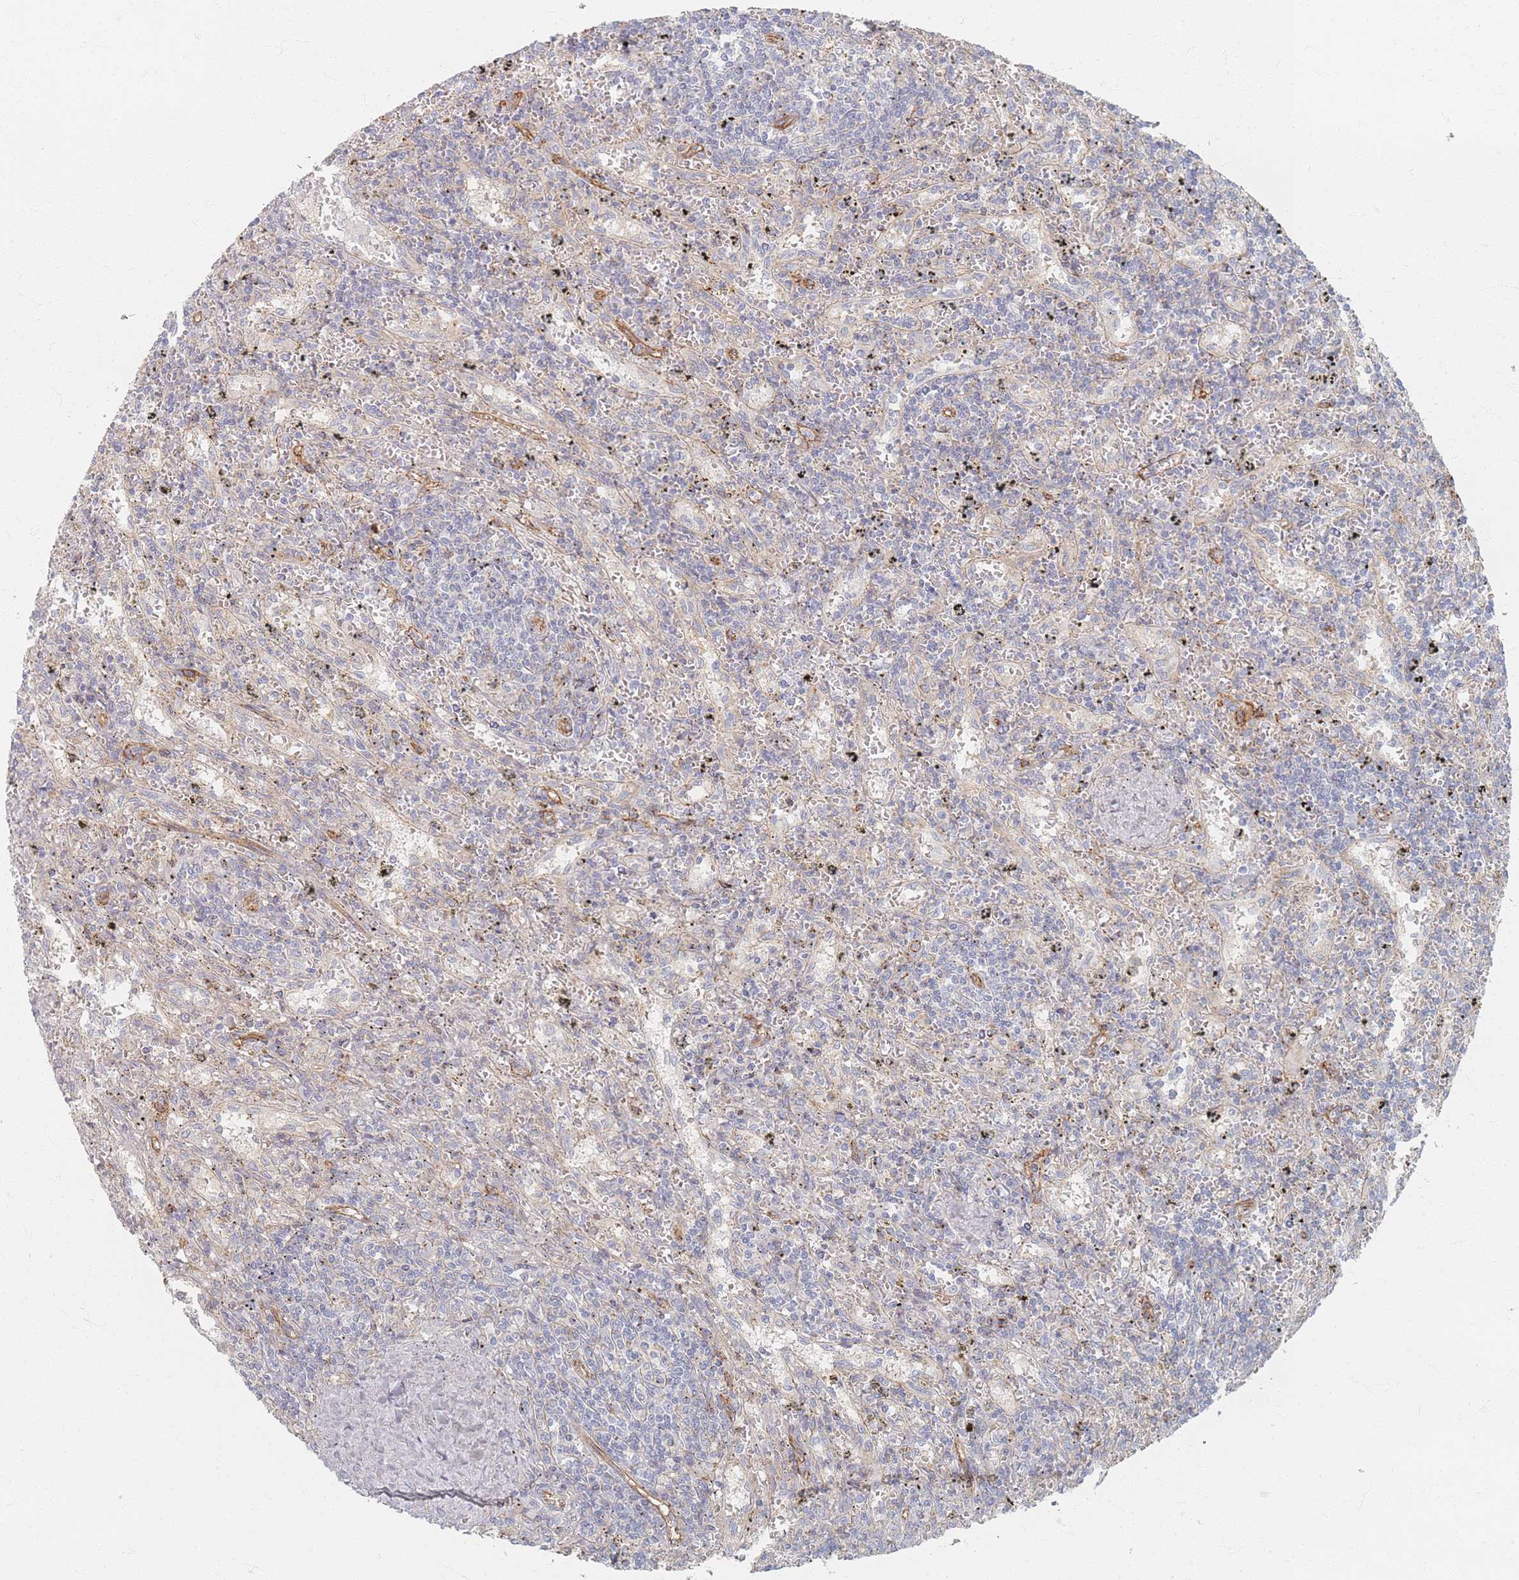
{"staining": {"intensity": "negative", "quantity": "none", "location": "none"}, "tissue": "lymphoma", "cell_type": "Tumor cells", "image_type": "cancer", "snomed": [{"axis": "morphology", "description": "Malignant lymphoma, non-Hodgkin's type, Low grade"}, {"axis": "topography", "description": "Spleen"}], "caption": "The micrograph exhibits no significant expression in tumor cells of lymphoma.", "gene": "GNB1", "patient": {"sex": "male", "age": 76}}